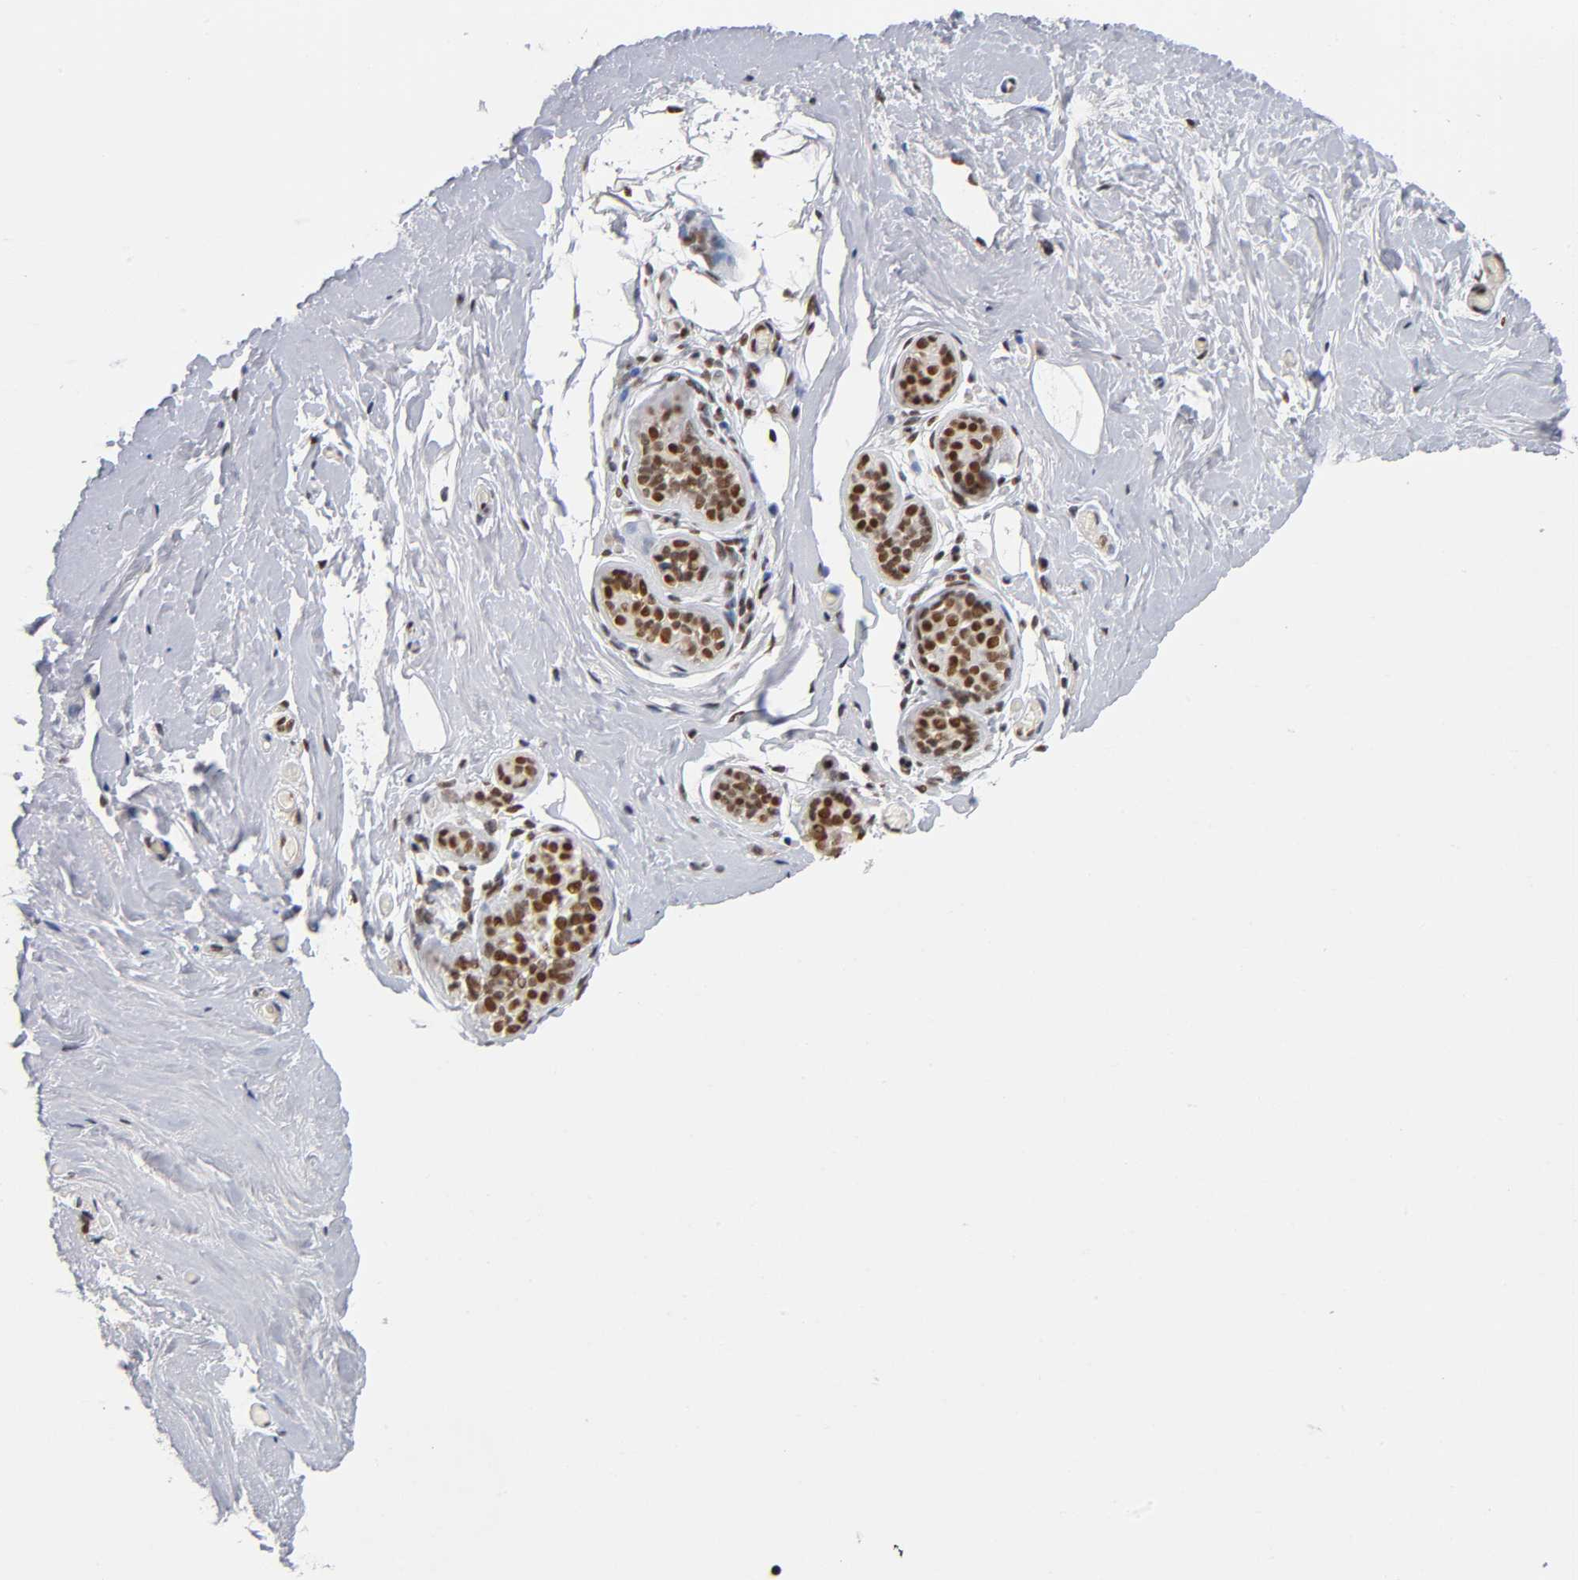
{"staining": {"intensity": "strong", "quantity": ">75%", "location": "nuclear"}, "tissue": "breast", "cell_type": "Adipocytes", "image_type": "normal", "snomed": [{"axis": "morphology", "description": "Normal tissue, NOS"}, {"axis": "topography", "description": "Breast"}], "caption": "The image demonstrates immunohistochemical staining of normal breast. There is strong nuclear positivity is present in about >75% of adipocytes.", "gene": "ILKAP", "patient": {"sex": "female", "age": 75}}